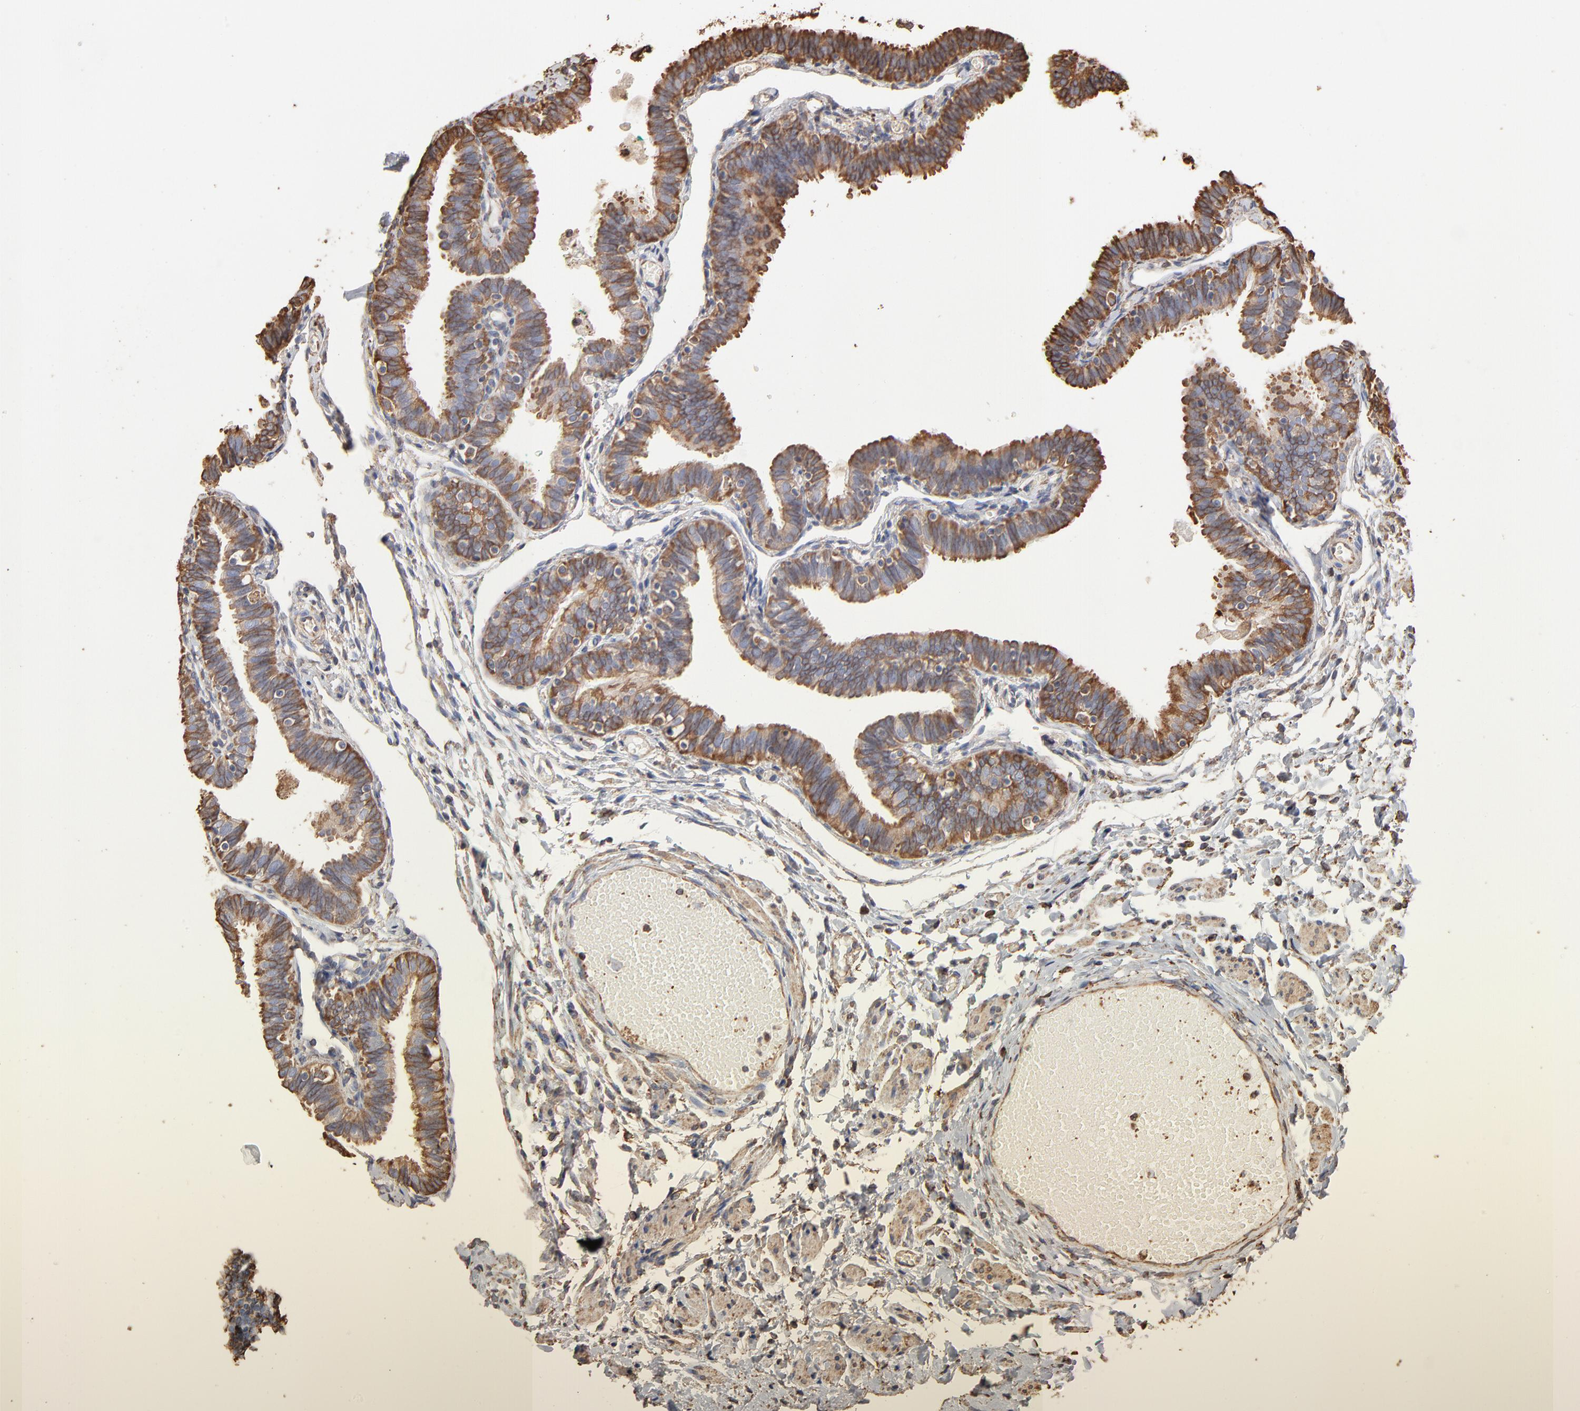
{"staining": {"intensity": "strong", "quantity": ">75%", "location": "cytoplasmic/membranous"}, "tissue": "fallopian tube", "cell_type": "Glandular cells", "image_type": "normal", "snomed": [{"axis": "morphology", "description": "Normal tissue, NOS"}, {"axis": "topography", "description": "Fallopian tube"}], "caption": "This image exhibits normal fallopian tube stained with immunohistochemistry to label a protein in brown. The cytoplasmic/membranous of glandular cells show strong positivity for the protein. Nuclei are counter-stained blue.", "gene": "PDIA3", "patient": {"sex": "female", "age": 46}}